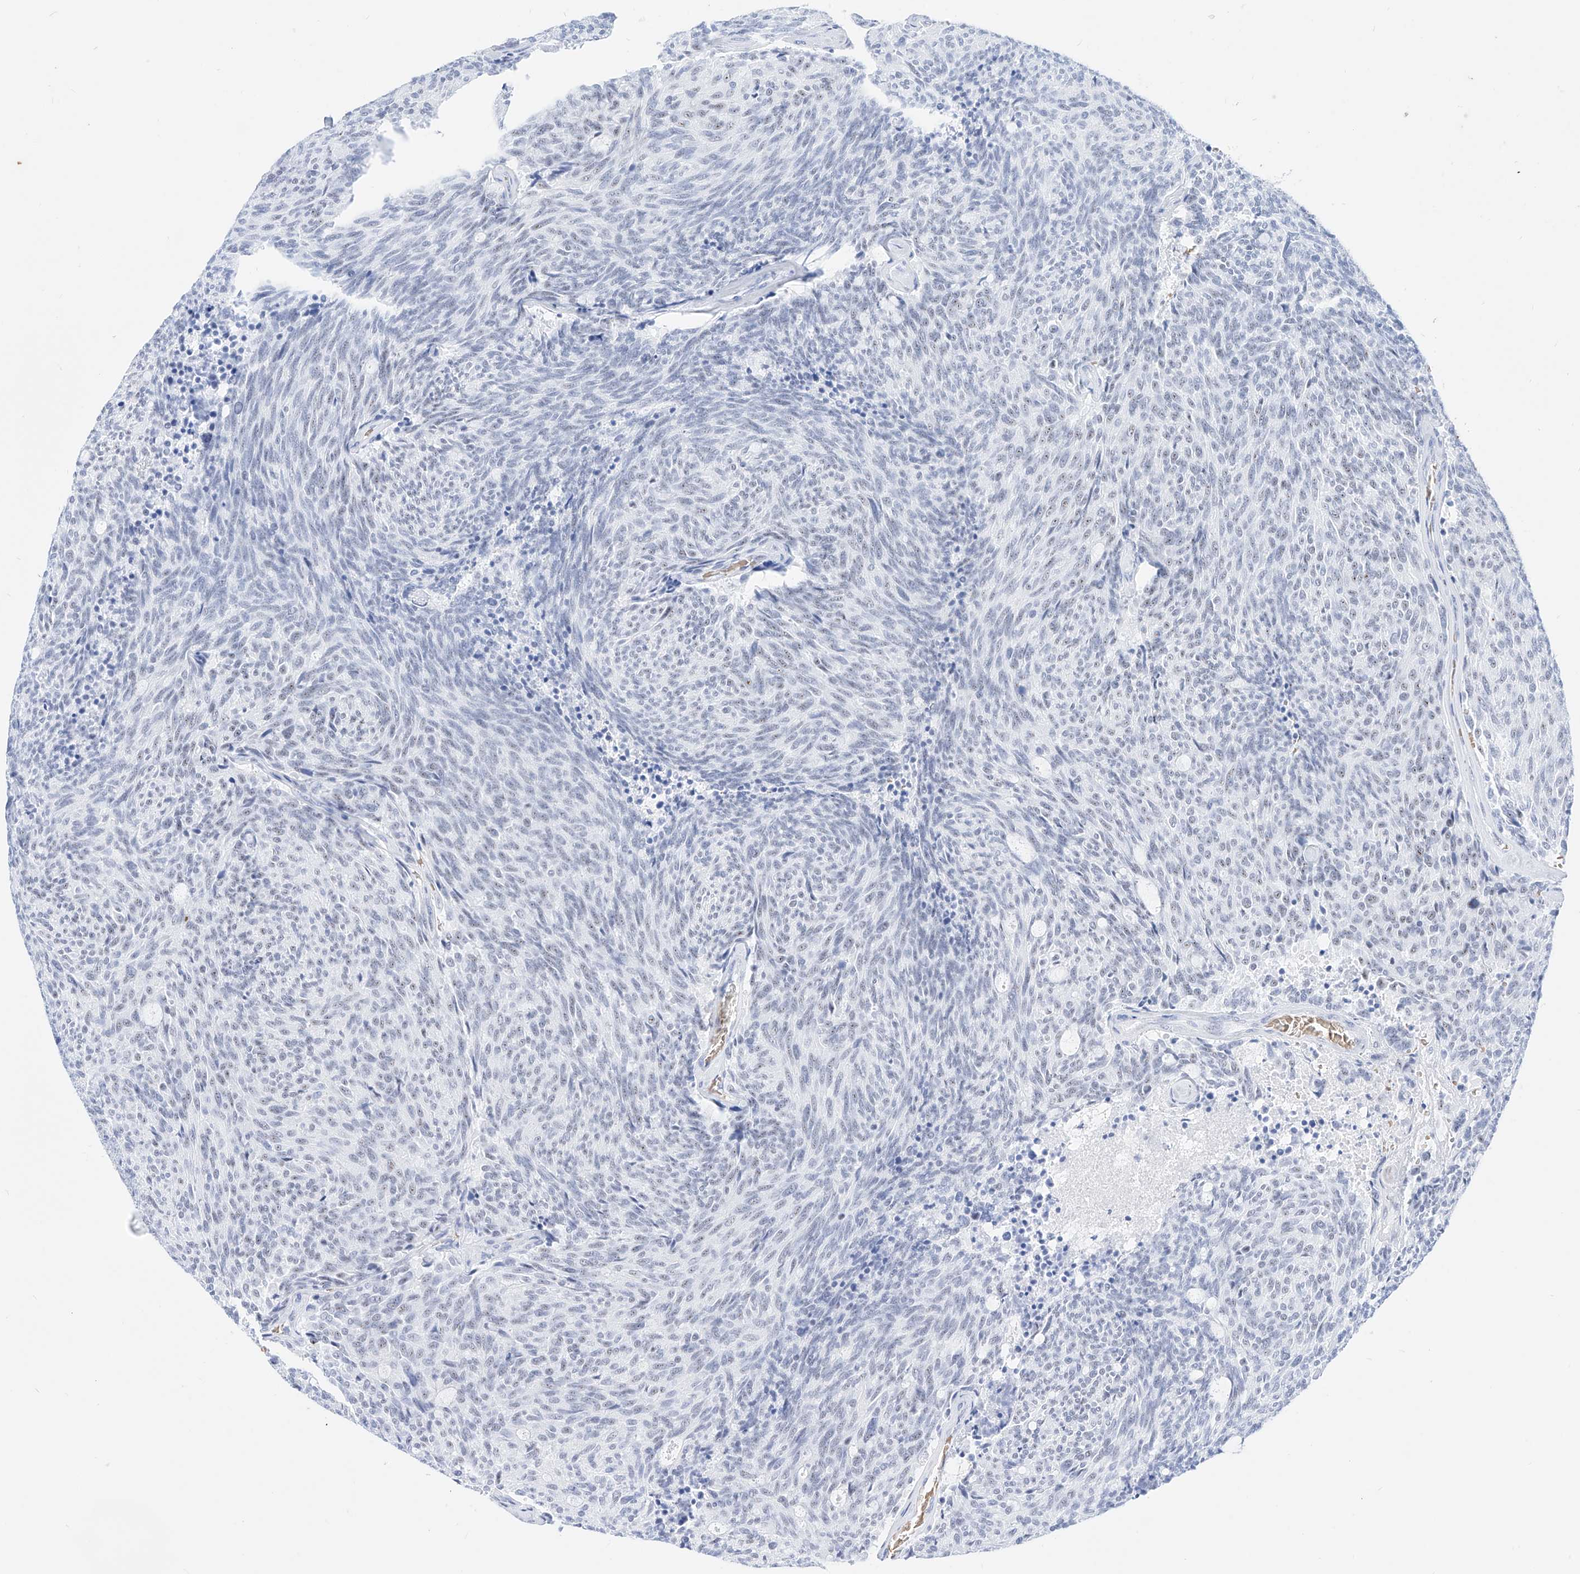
{"staining": {"intensity": "negative", "quantity": "none", "location": "none"}, "tissue": "carcinoid", "cell_type": "Tumor cells", "image_type": "cancer", "snomed": [{"axis": "morphology", "description": "Carcinoid, malignant, NOS"}, {"axis": "topography", "description": "Pancreas"}], "caption": "Tumor cells show no significant staining in malignant carcinoid.", "gene": "ZFP42", "patient": {"sex": "female", "age": 54}}